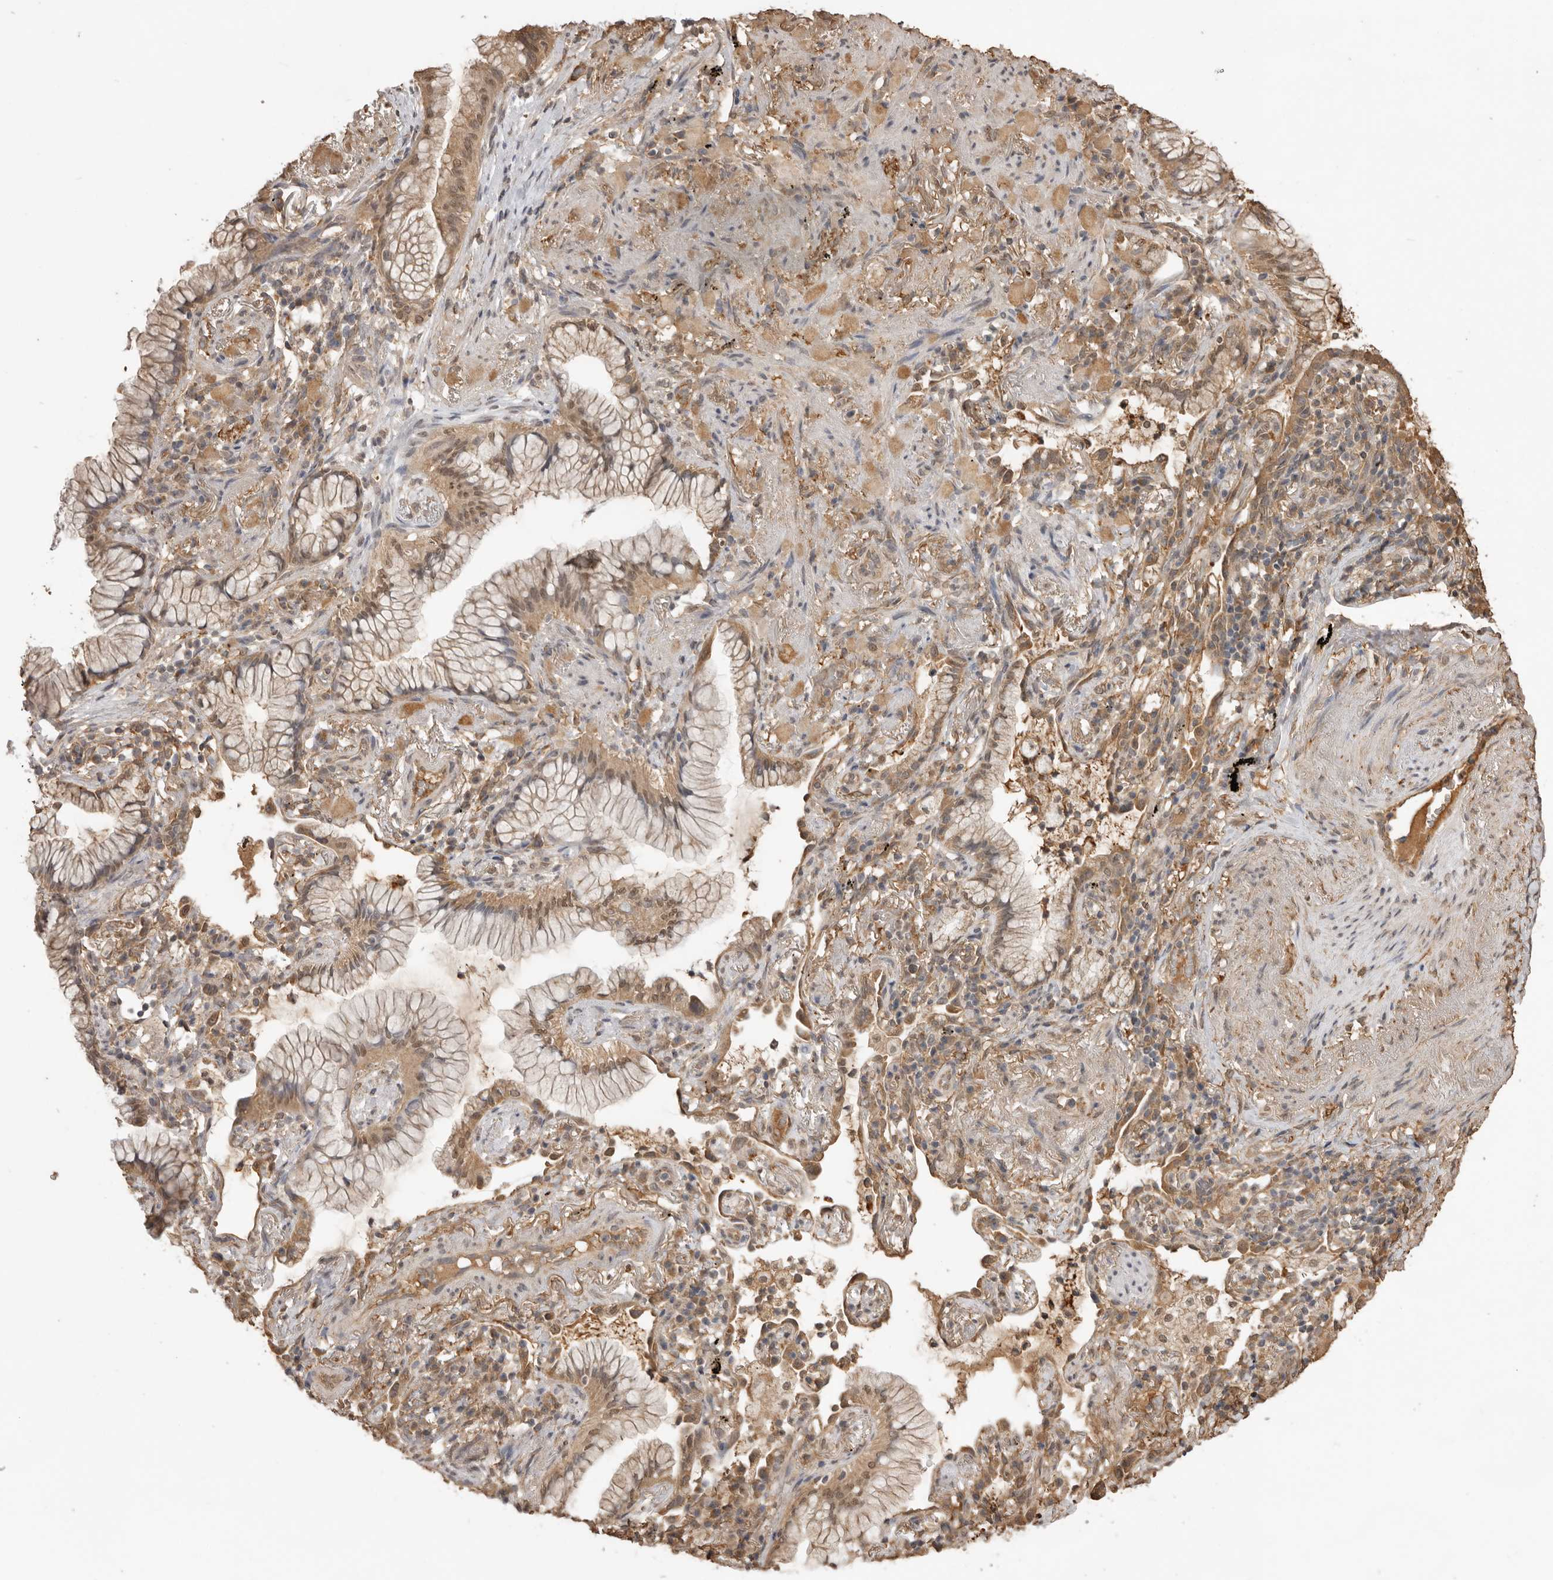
{"staining": {"intensity": "moderate", "quantity": ">75%", "location": "cytoplasmic/membranous,nuclear"}, "tissue": "lung cancer", "cell_type": "Tumor cells", "image_type": "cancer", "snomed": [{"axis": "morphology", "description": "Adenocarcinoma, NOS"}, {"axis": "topography", "description": "Lung"}], "caption": "A brown stain labels moderate cytoplasmic/membranous and nuclear expression of a protein in lung cancer tumor cells.", "gene": "JAG2", "patient": {"sex": "female", "age": 70}}